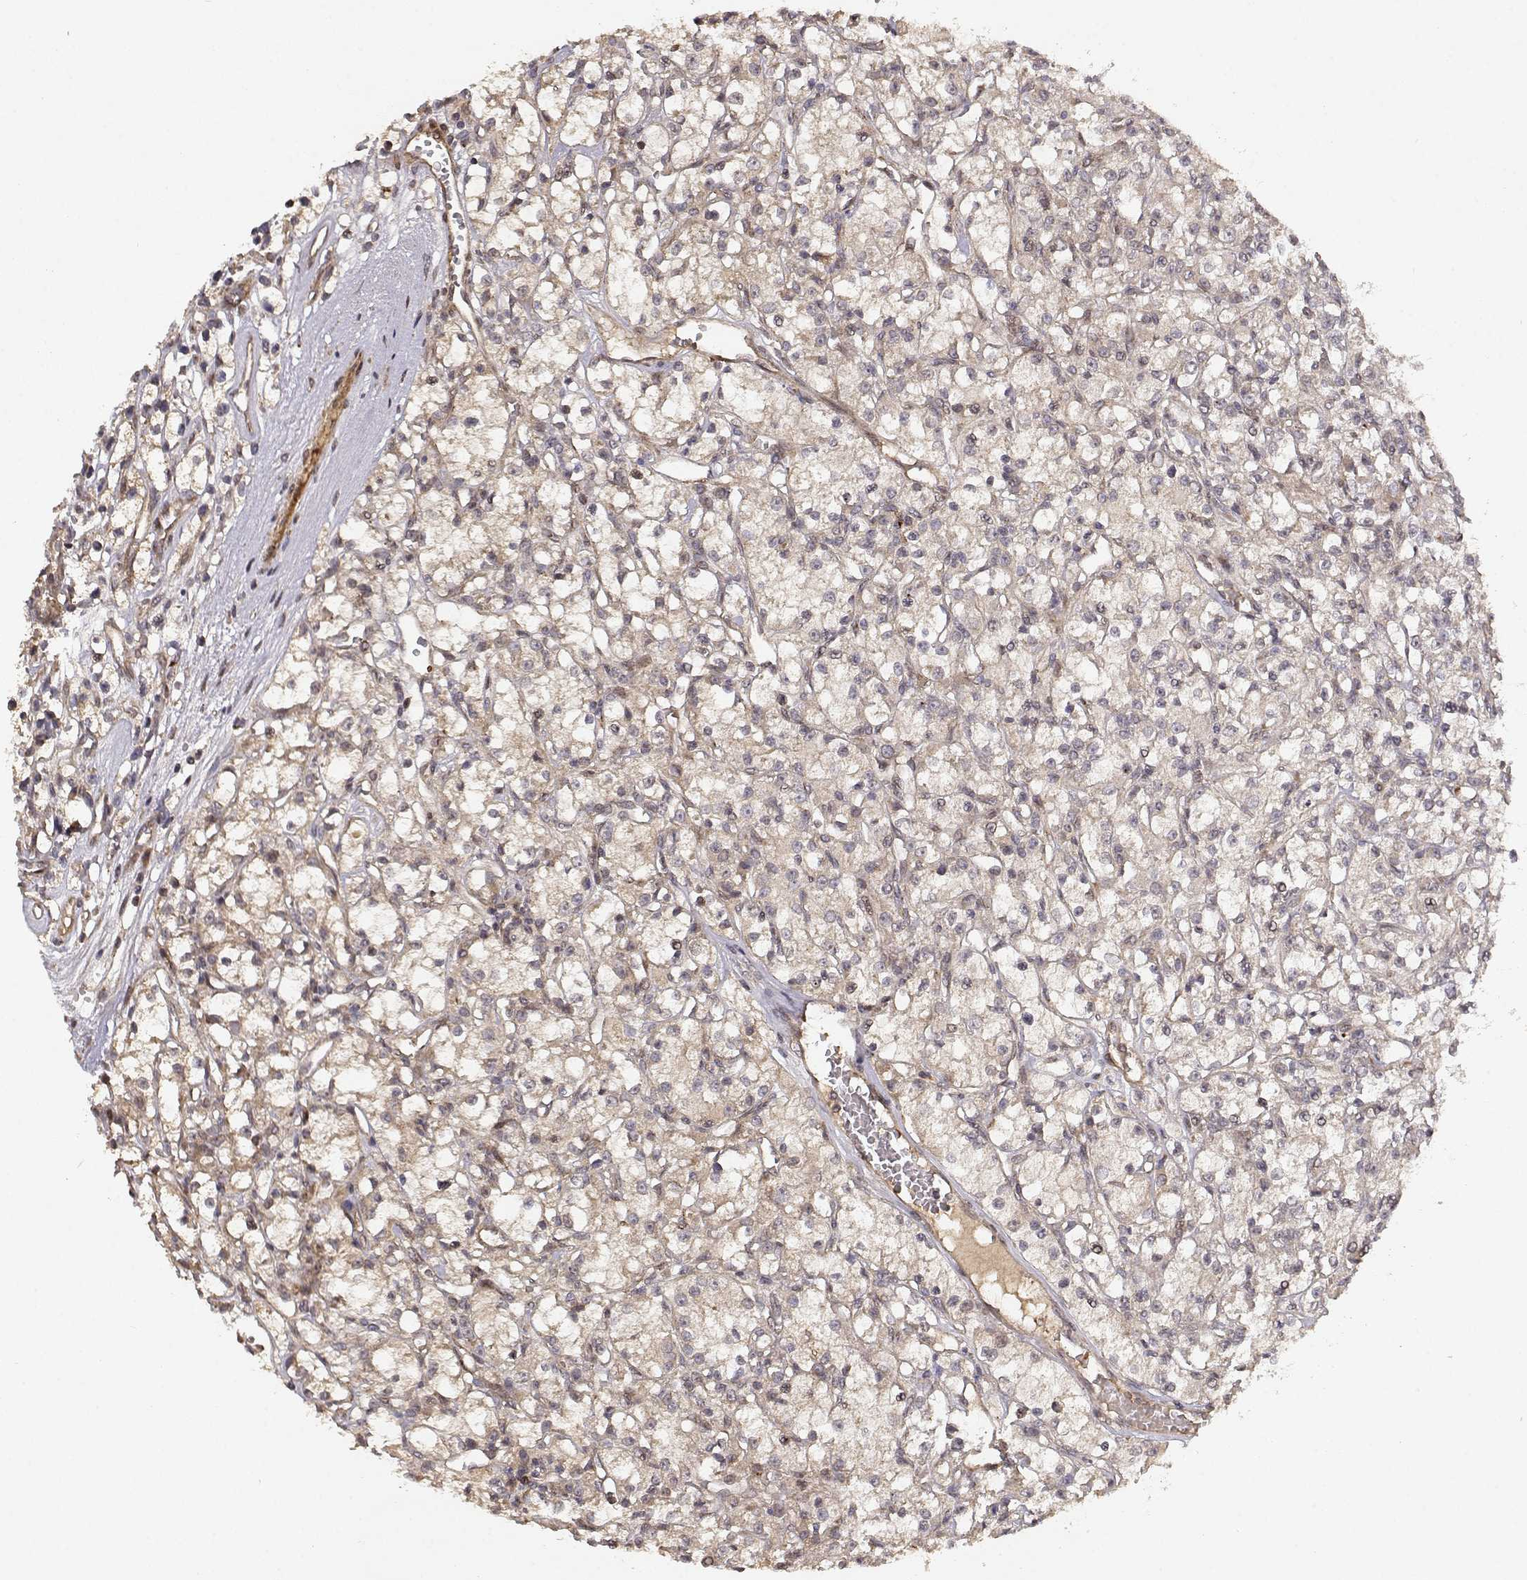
{"staining": {"intensity": "weak", "quantity": ">75%", "location": "cytoplasmic/membranous"}, "tissue": "renal cancer", "cell_type": "Tumor cells", "image_type": "cancer", "snomed": [{"axis": "morphology", "description": "Adenocarcinoma, NOS"}, {"axis": "topography", "description": "Kidney"}], "caption": "A micrograph of renal adenocarcinoma stained for a protein reveals weak cytoplasmic/membranous brown staining in tumor cells.", "gene": "PICK1", "patient": {"sex": "female", "age": 59}}